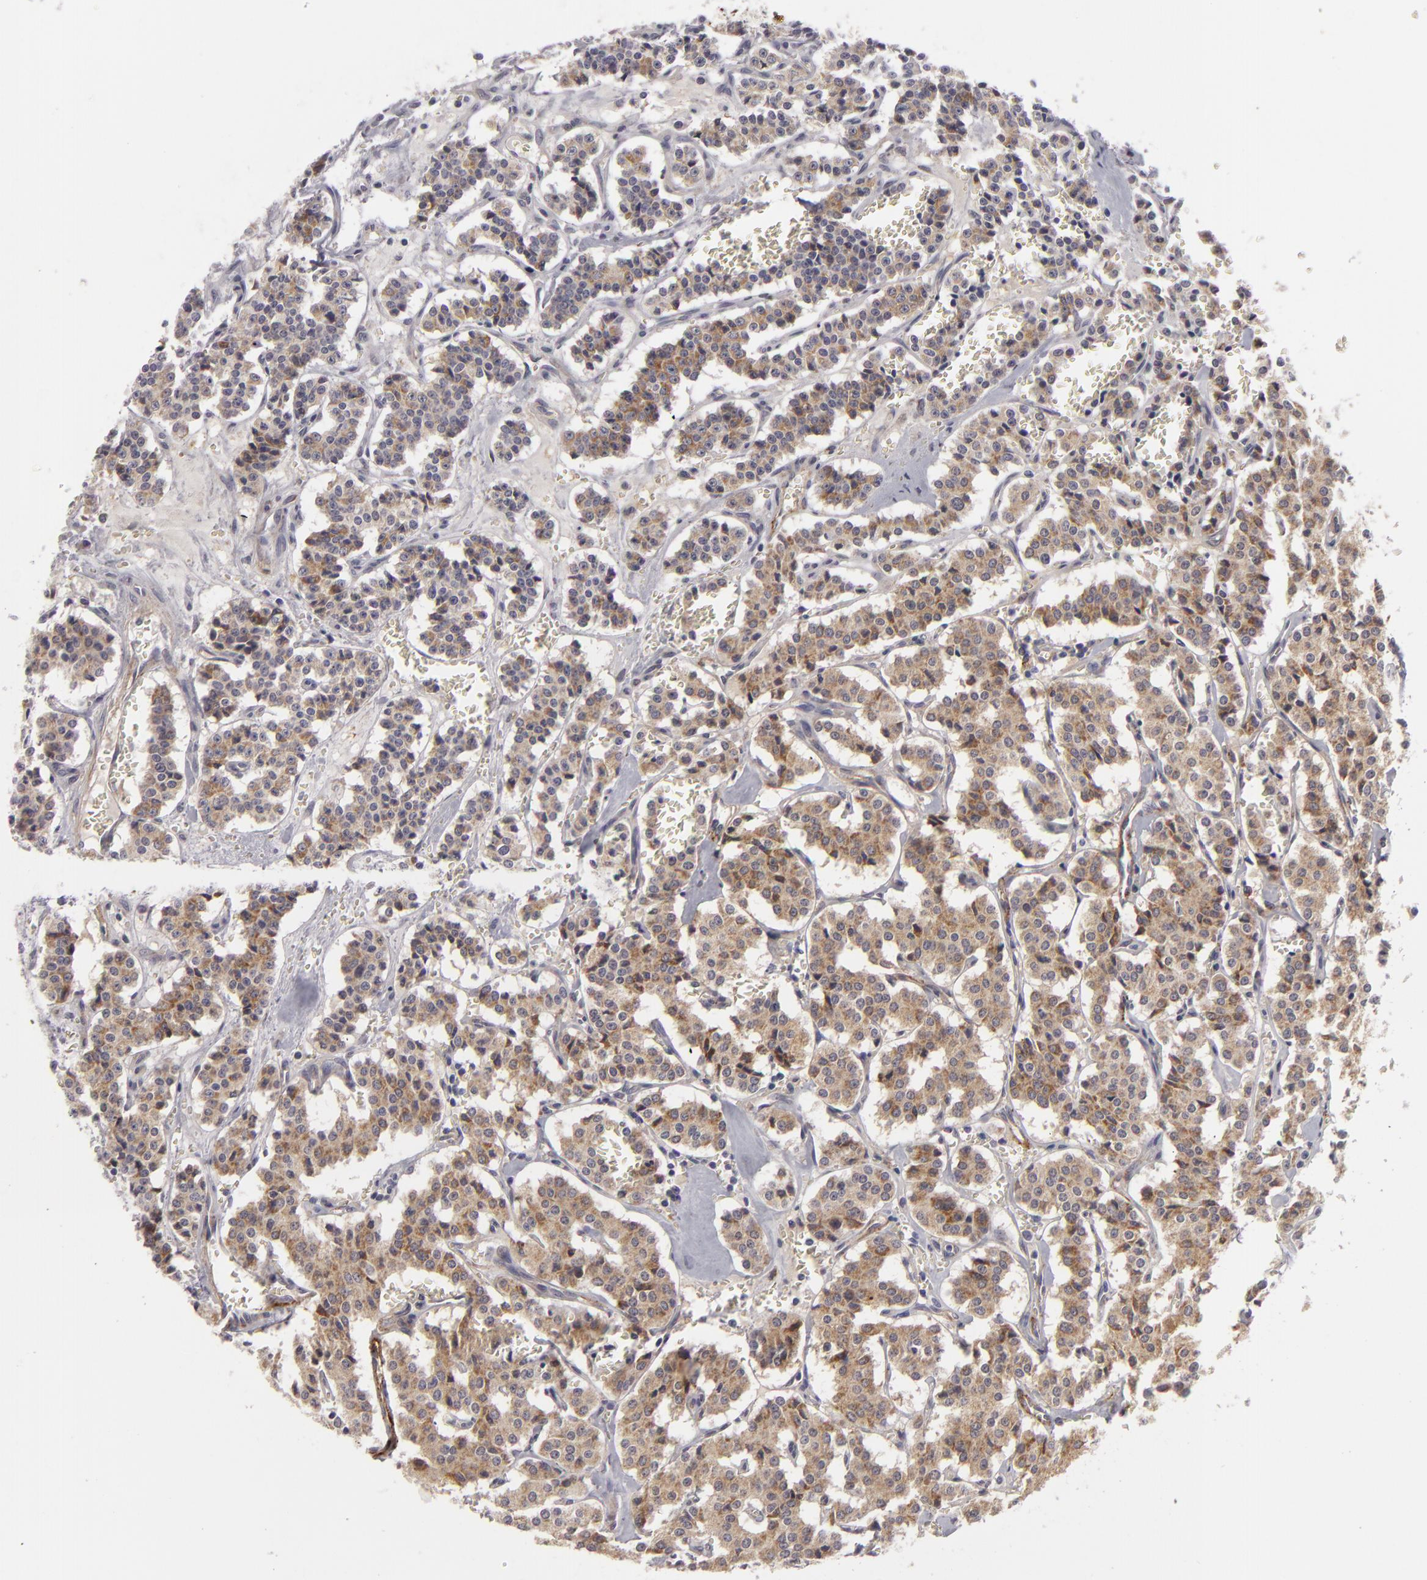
{"staining": {"intensity": "weak", "quantity": "<25%", "location": "cytoplasmic/membranous"}, "tissue": "carcinoid", "cell_type": "Tumor cells", "image_type": "cancer", "snomed": [{"axis": "morphology", "description": "Carcinoid, malignant, NOS"}, {"axis": "topography", "description": "Bronchus"}], "caption": "Tumor cells show no significant protein staining in malignant carcinoid. (Immunohistochemistry, brightfield microscopy, high magnification).", "gene": "ALCAM", "patient": {"sex": "male", "age": 55}}